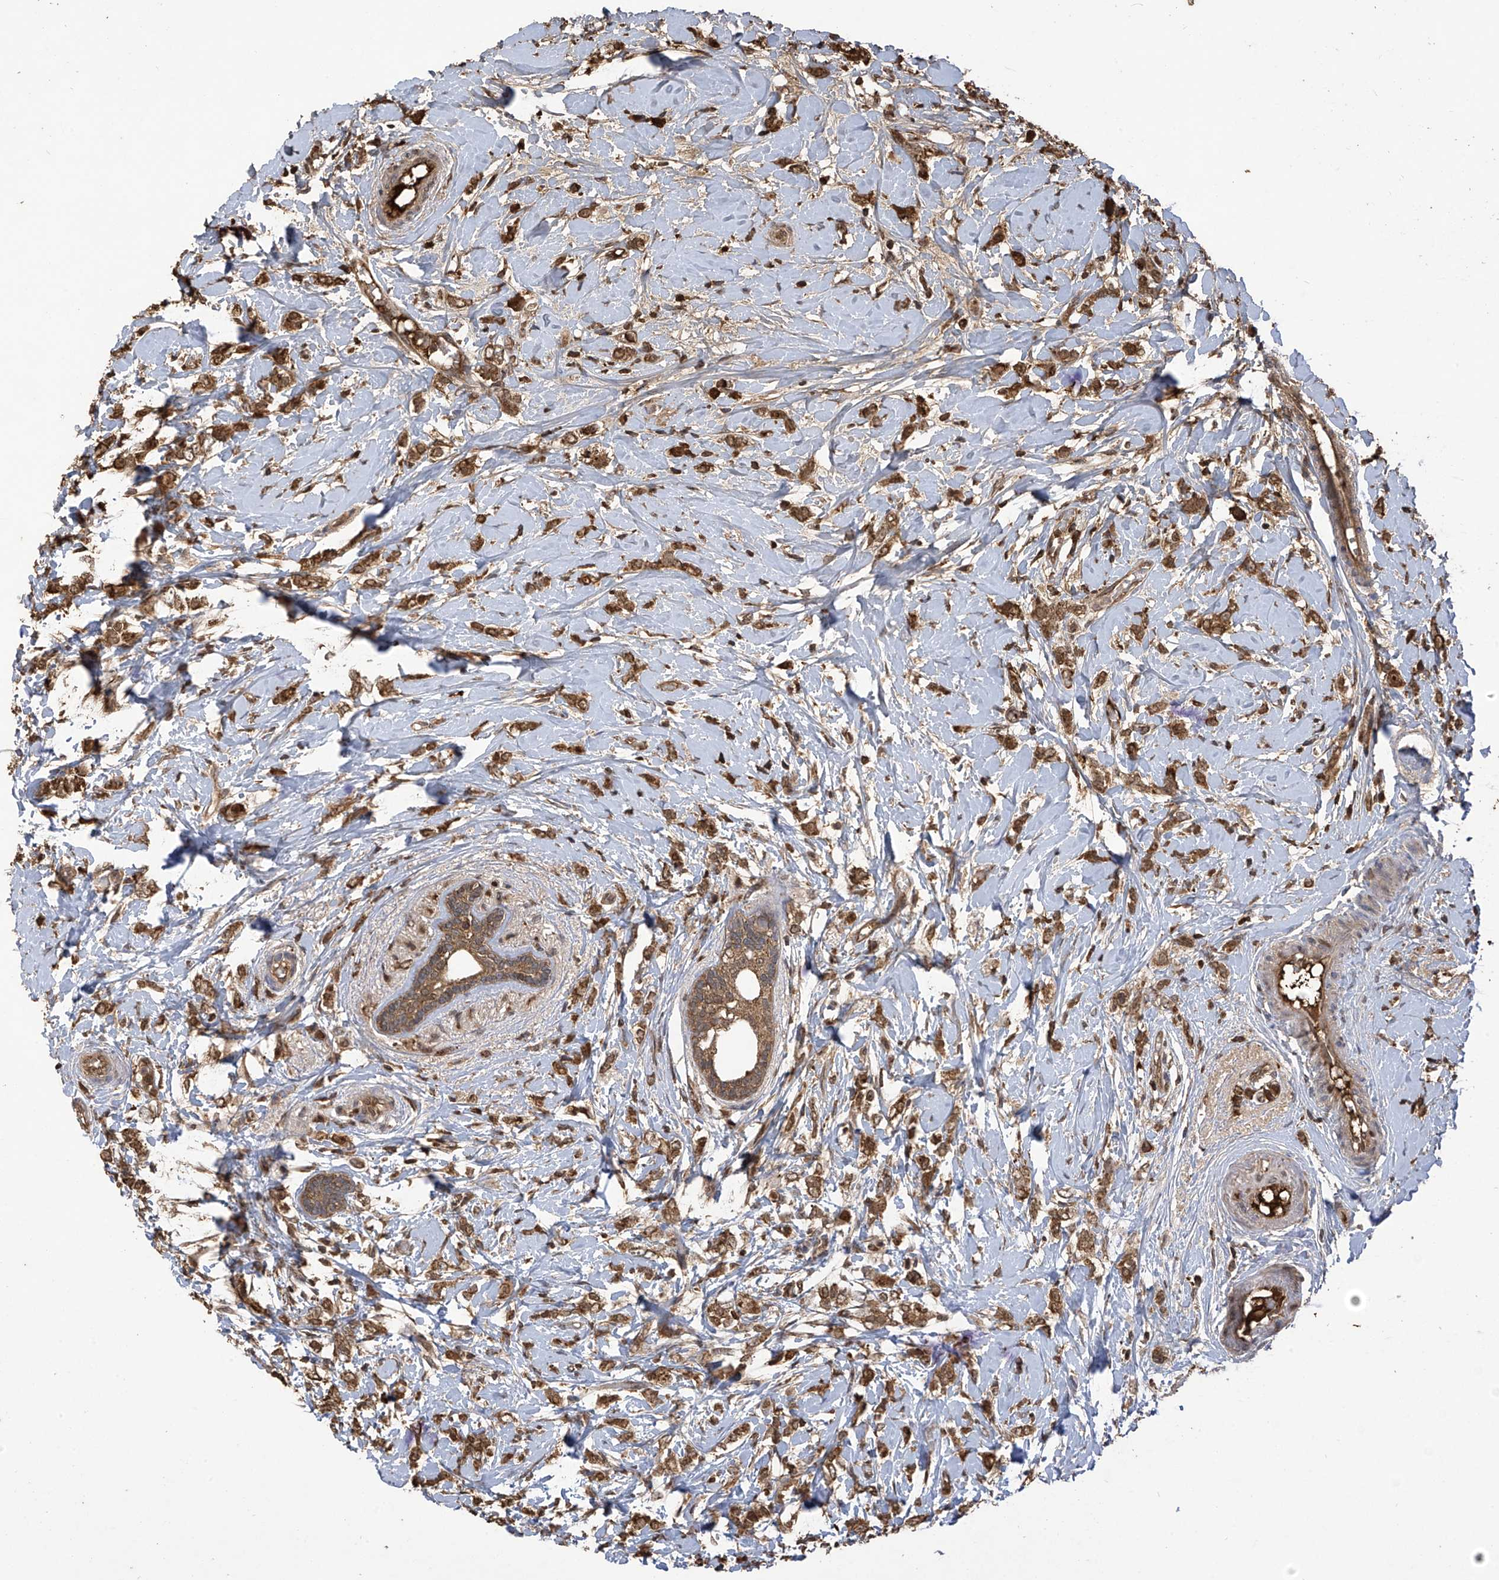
{"staining": {"intensity": "moderate", "quantity": ">75%", "location": "cytoplasmic/membranous,nuclear"}, "tissue": "breast cancer", "cell_type": "Tumor cells", "image_type": "cancer", "snomed": [{"axis": "morphology", "description": "Normal tissue, NOS"}, {"axis": "morphology", "description": "Lobular carcinoma"}, {"axis": "topography", "description": "Breast"}], "caption": "A brown stain labels moderate cytoplasmic/membranous and nuclear staining of a protein in human breast lobular carcinoma tumor cells.", "gene": "PNPT1", "patient": {"sex": "female", "age": 47}}